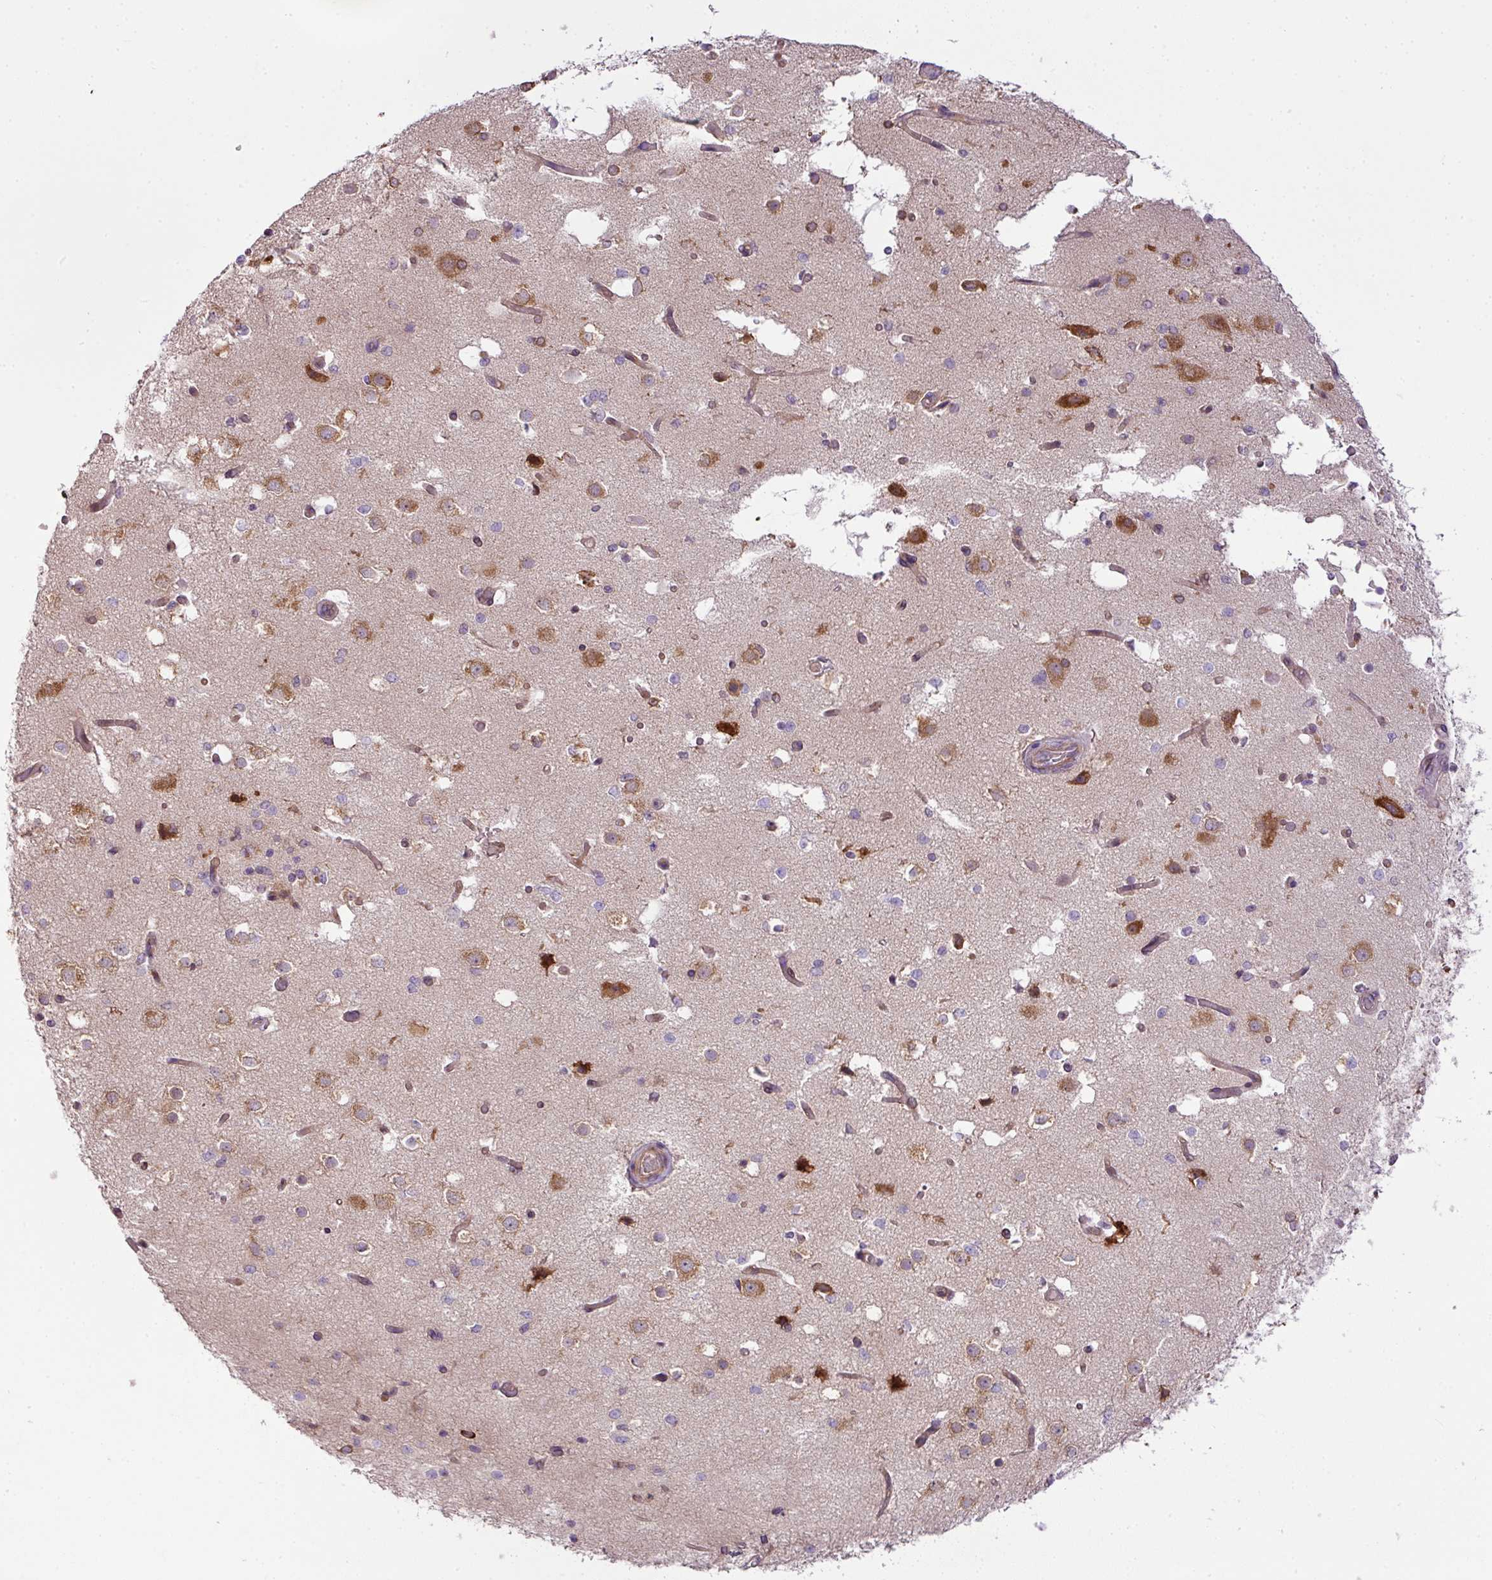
{"staining": {"intensity": "weak", "quantity": "25%-75%", "location": "cytoplasmic/membranous"}, "tissue": "cerebral cortex", "cell_type": "Endothelial cells", "image_type": "normal", "snomed": [{"axis": "morphology", "description": "Normal tissue, NOS"}, {"axis": "morphology", "description": "Inflammation, NOS"}, {"axis": "topography", "description": "Cerebral cortex"}], "caption": "Protein positivity by immunohistochemistry (IHC) reveals weak cytoplasmic/membranous positivity in about 25%-75% of endothelial cells in benign cerebral cortex.", "gene": "COX18", "patient": {"sex": "male", "age": 6}}